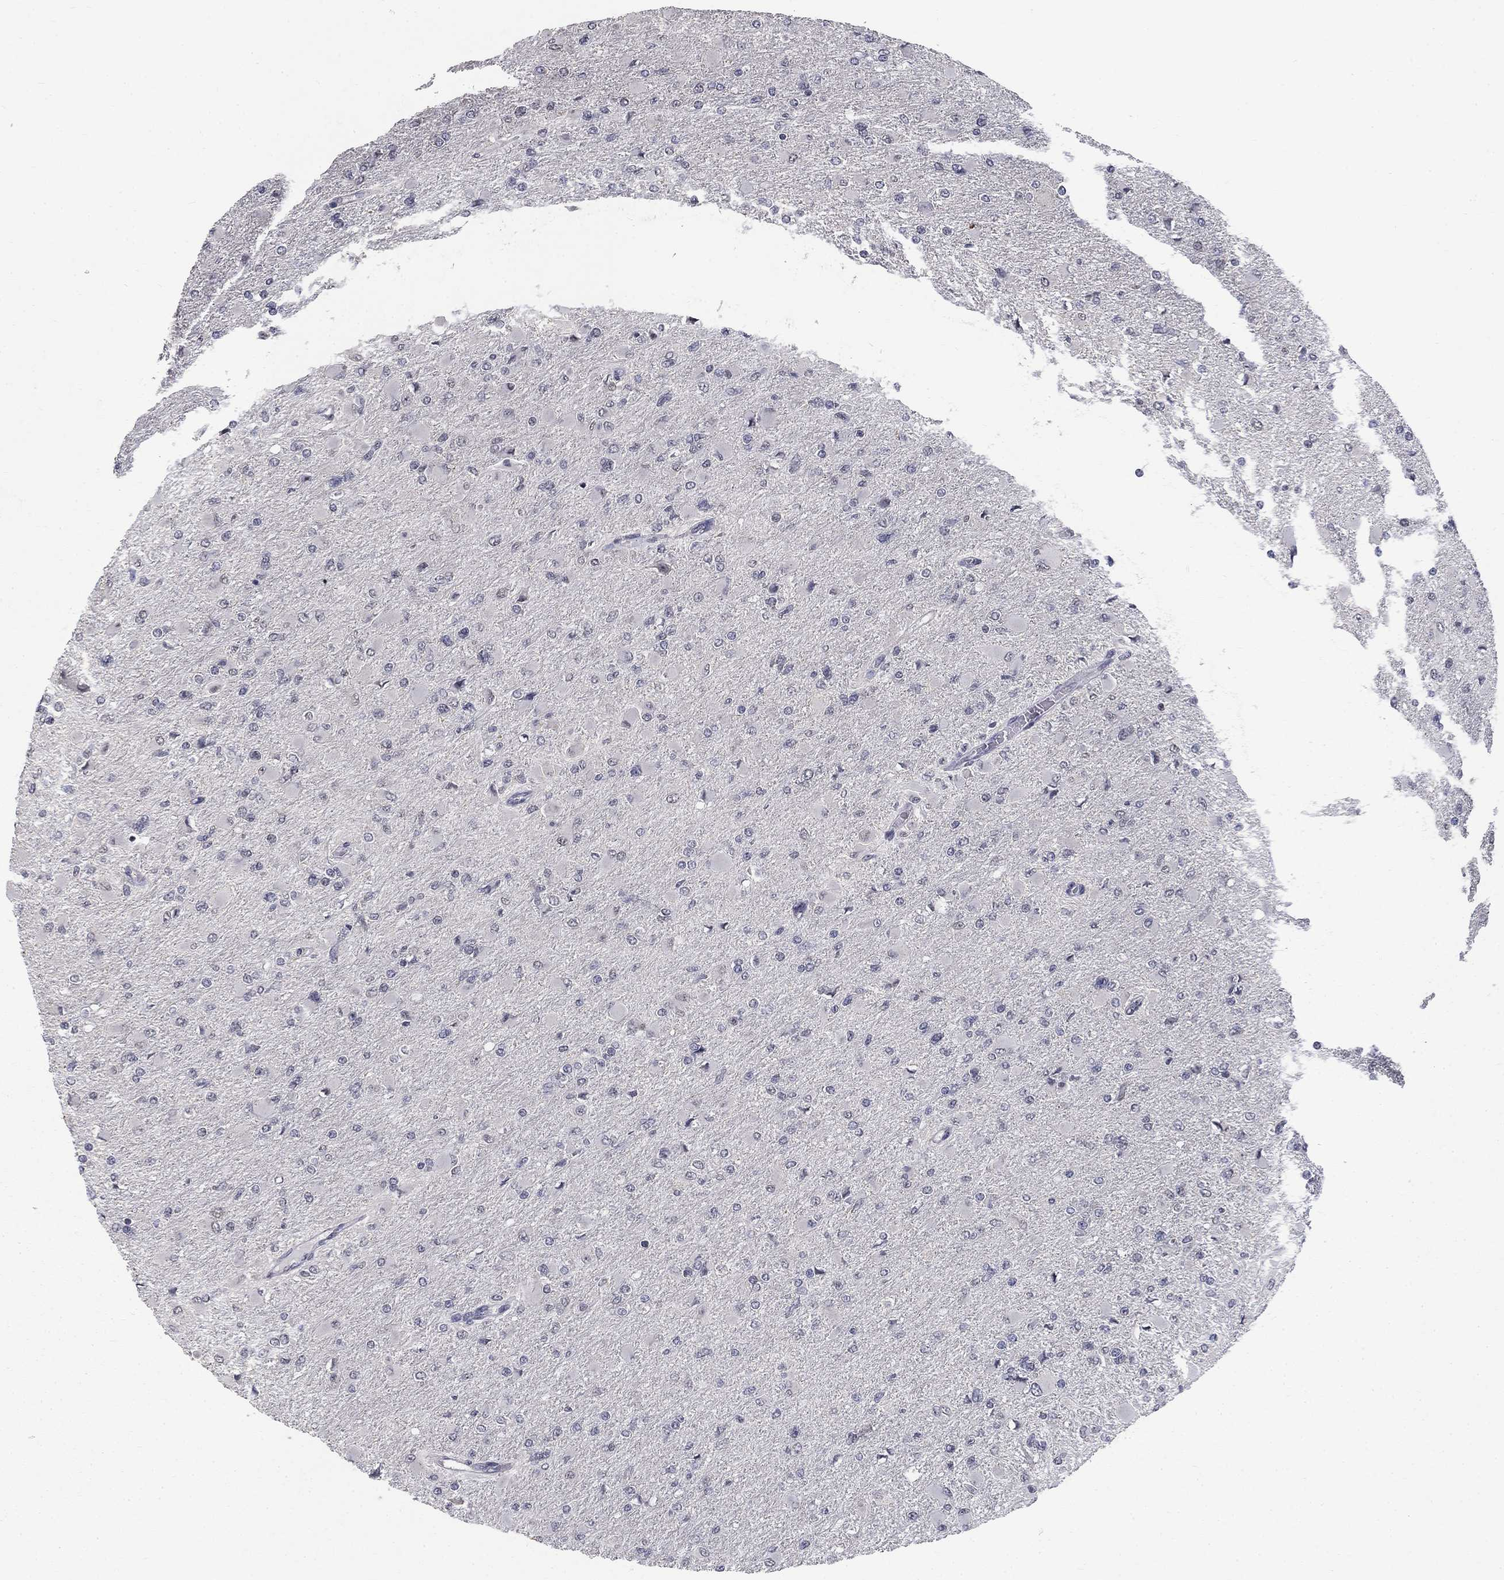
{"staining": {"intensity": "negative", "quantity": "none", "location": "none"}, "tissue": "glioma", "cell_type": "Tumor cells", "image_type": "cancer", "snomed": [{"axis": "morphology", "description": "Glioma, malignant, High grade"}, {"axis": "topography", "description": "Cerebral cortex"}], "caption": "This histopathology image is of glioma stained with immunohistochemistry to label a protein in brown with the nuclei are counter-stained blue. There is no staining in tumor cells.", "gene": "SPATA33", "patient": {"sex": "female", "age": 36}}